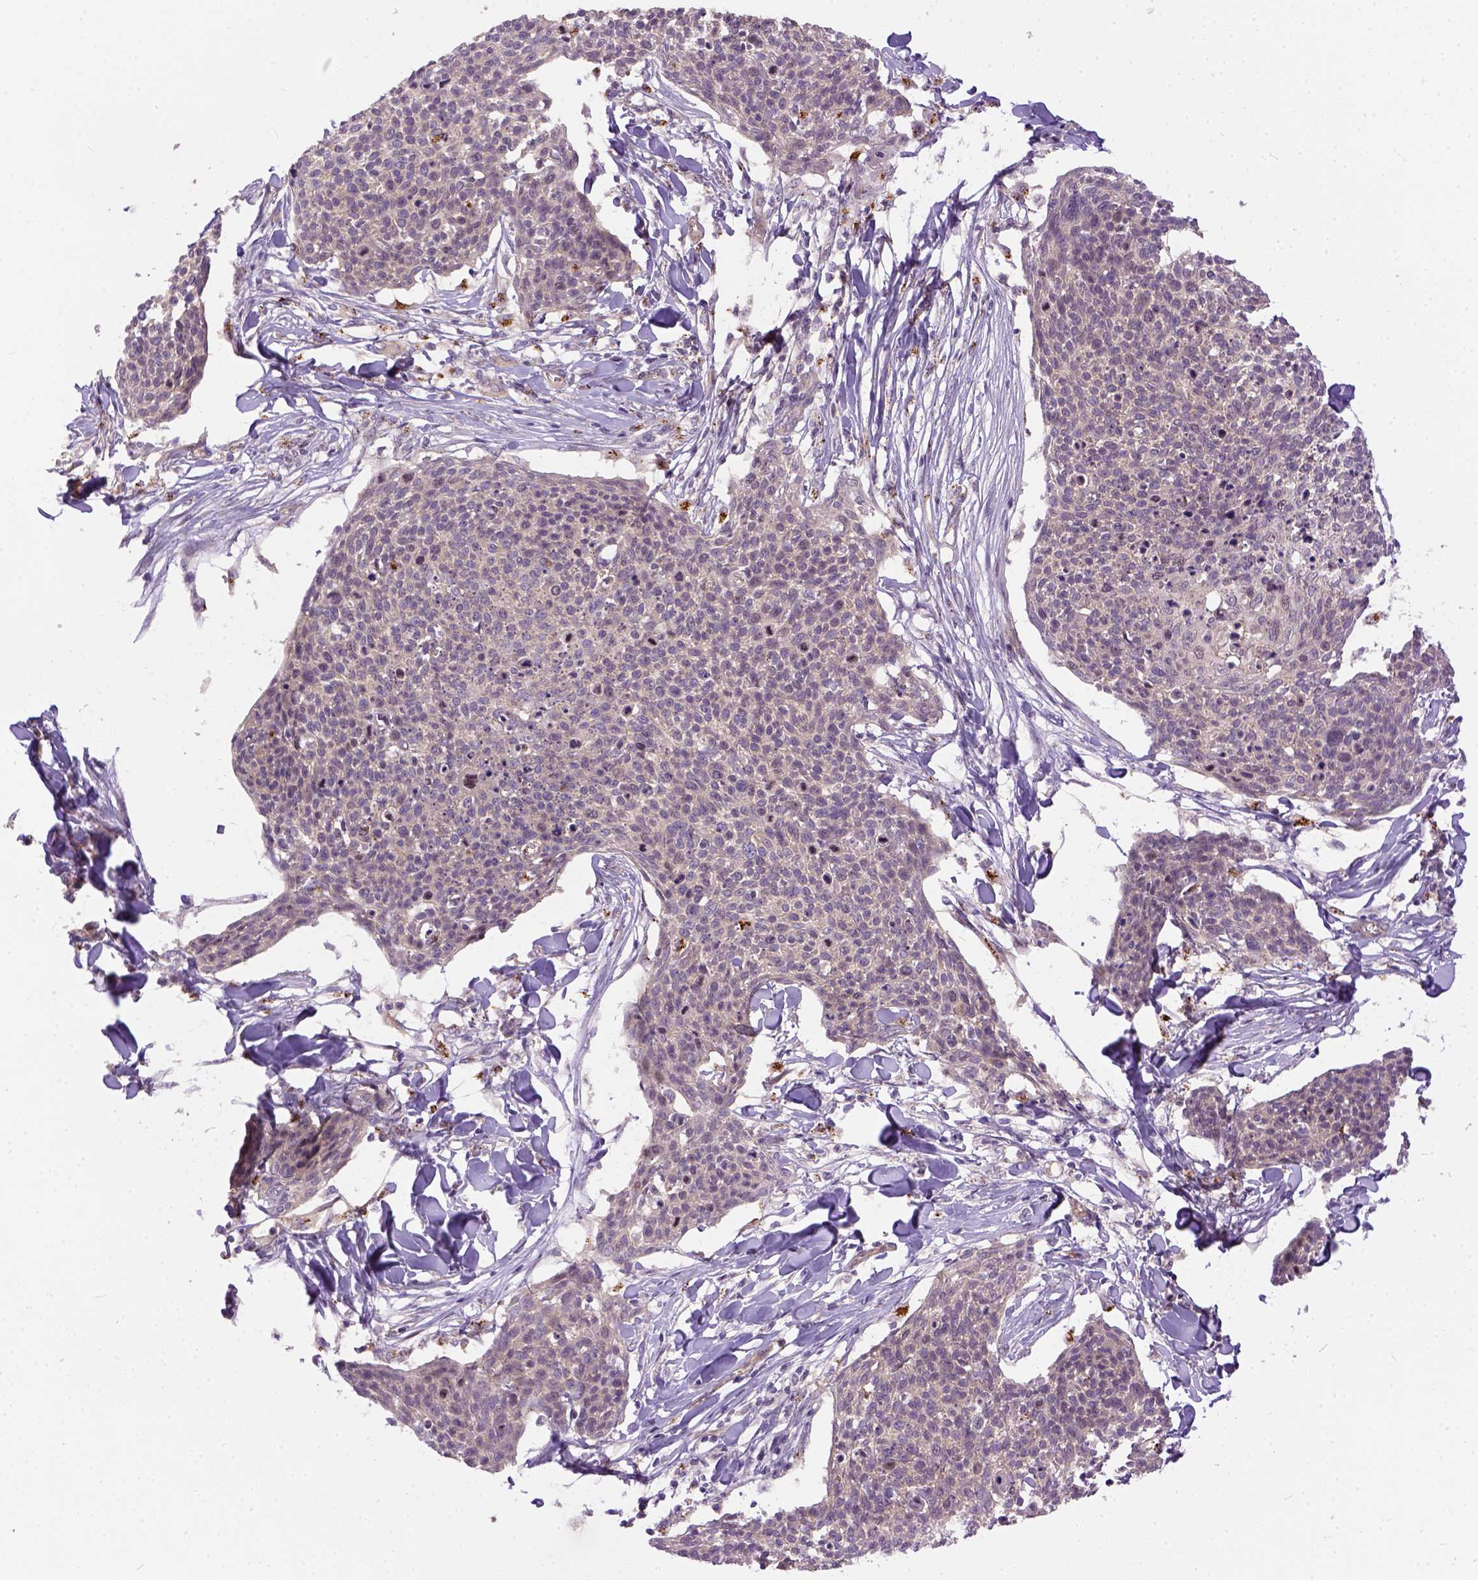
{"staining": {"intensity": "weak", "quantity": "25%-75%", "location": "cytoplasmic/membranous"}, "tissue": "skin cancer", "cell_type": "Tumor cells", "image_type": "cancer", "snomed": [{"axis": "morphology", "description": "Squamous cell carcinoma, NOS"}, {"axis": "topography", "description": "Skin"}, {"axis": "topography", "description": "Vulva"}], "caption": "Protein expression analysis of skin squamous cell carcinoma exhibits weak cytoplasmic/membranous positivity in approximately 25%-75% of tumor cells.", "gene": "KAZN", "patient": {"sex": "female", "age": 75}}